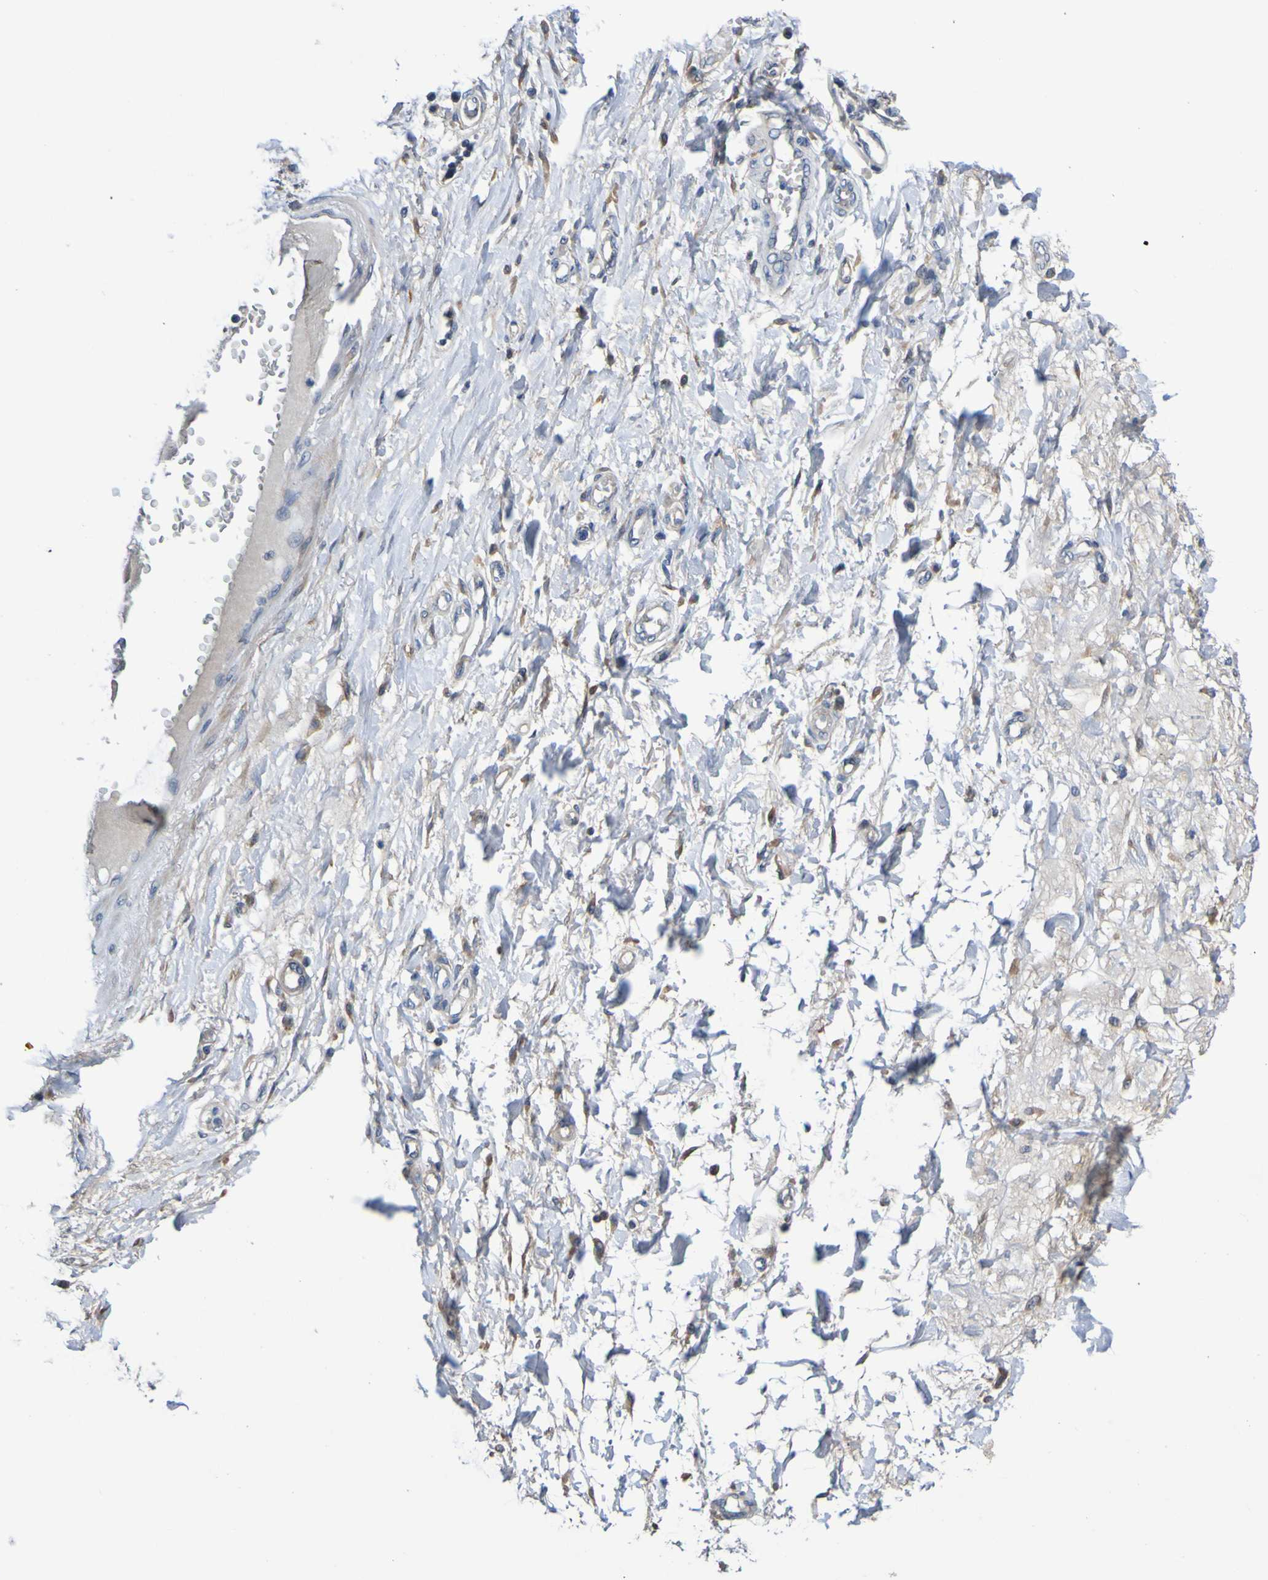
{"staining": {"intensity": "moderate", "quantity": ">75%", "location": "cytoplasmic/membranous"}, "tissue": "adipose tissue", "cell_type": "Adipocytes", "image_type": "normal", "snomed": [{"axis": "morphology", "description": "Normal tissue, NOS"}, {"axis": "morphology", "description": "Adenocarcinoma, NOS"}, {"axis": "topography", "description": "Esophagus"}], "caption": "About >75% of adipocytes in unremarkable human adipose tissue reveal moderate cytoplasmic/membranous protein expression as visualized by brown immunohistochemical staining.", "gene": "METAP2", "patient": {"sex": "male", "age": 62}}